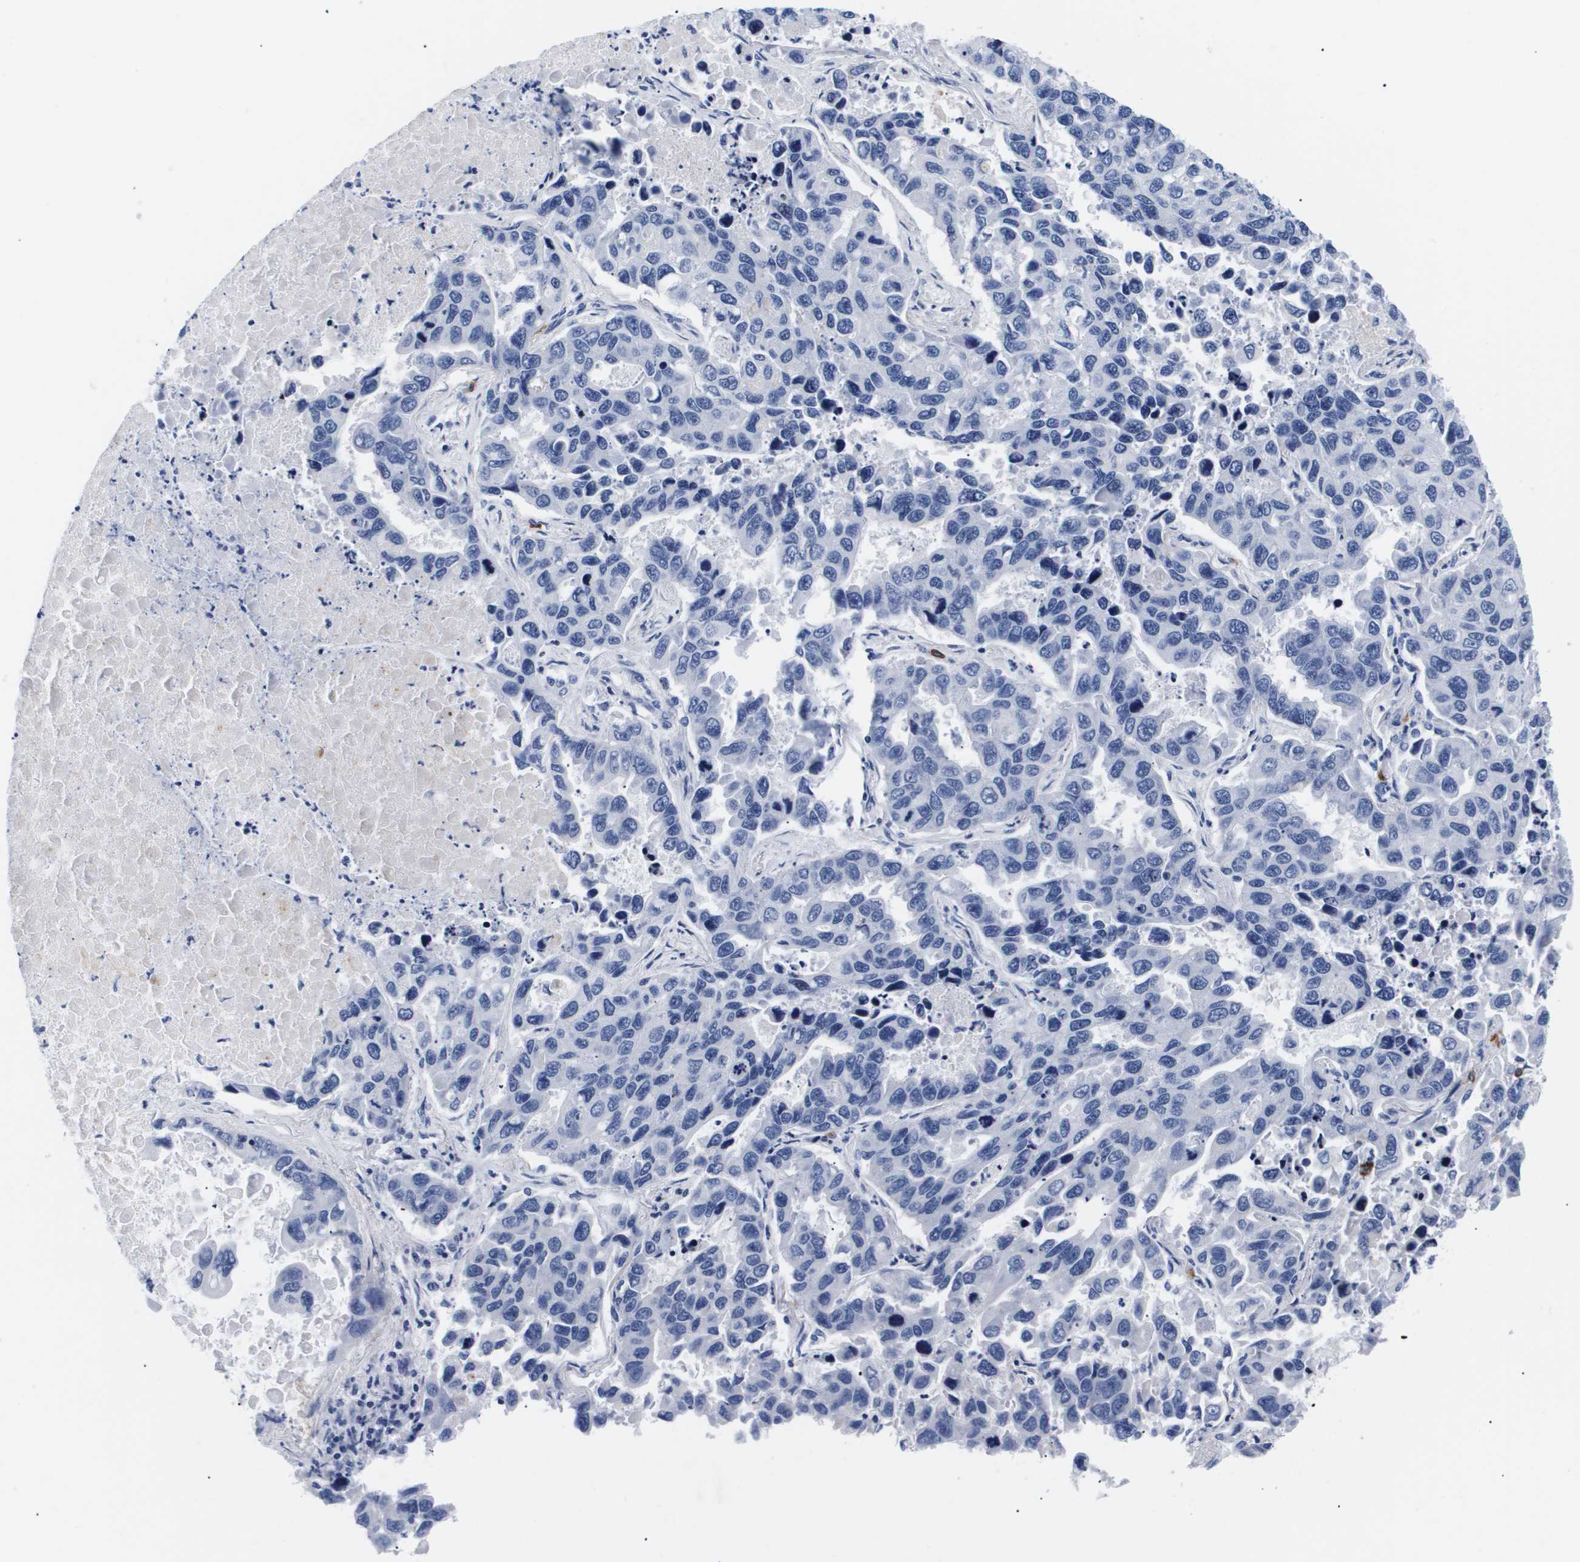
{"staining": {"intensity": "negative", "quantity": "none", "location": "none"}, "tissue": "lung cancer", "cell_type": "Tumor cells", "image_type": "cancer", "snomed": [{"axis": "morphology", "description": "Adenocarcinoma, NOS"}, {"axis": "topography", "description": "Lung"}], "caption": "Lung cancer (adenocarcinoma) was stained to show a protein in brown. There is no significant expression in tumor cells.", "gene": "SHD", "patient": {"sex": "male", "age": 64}}